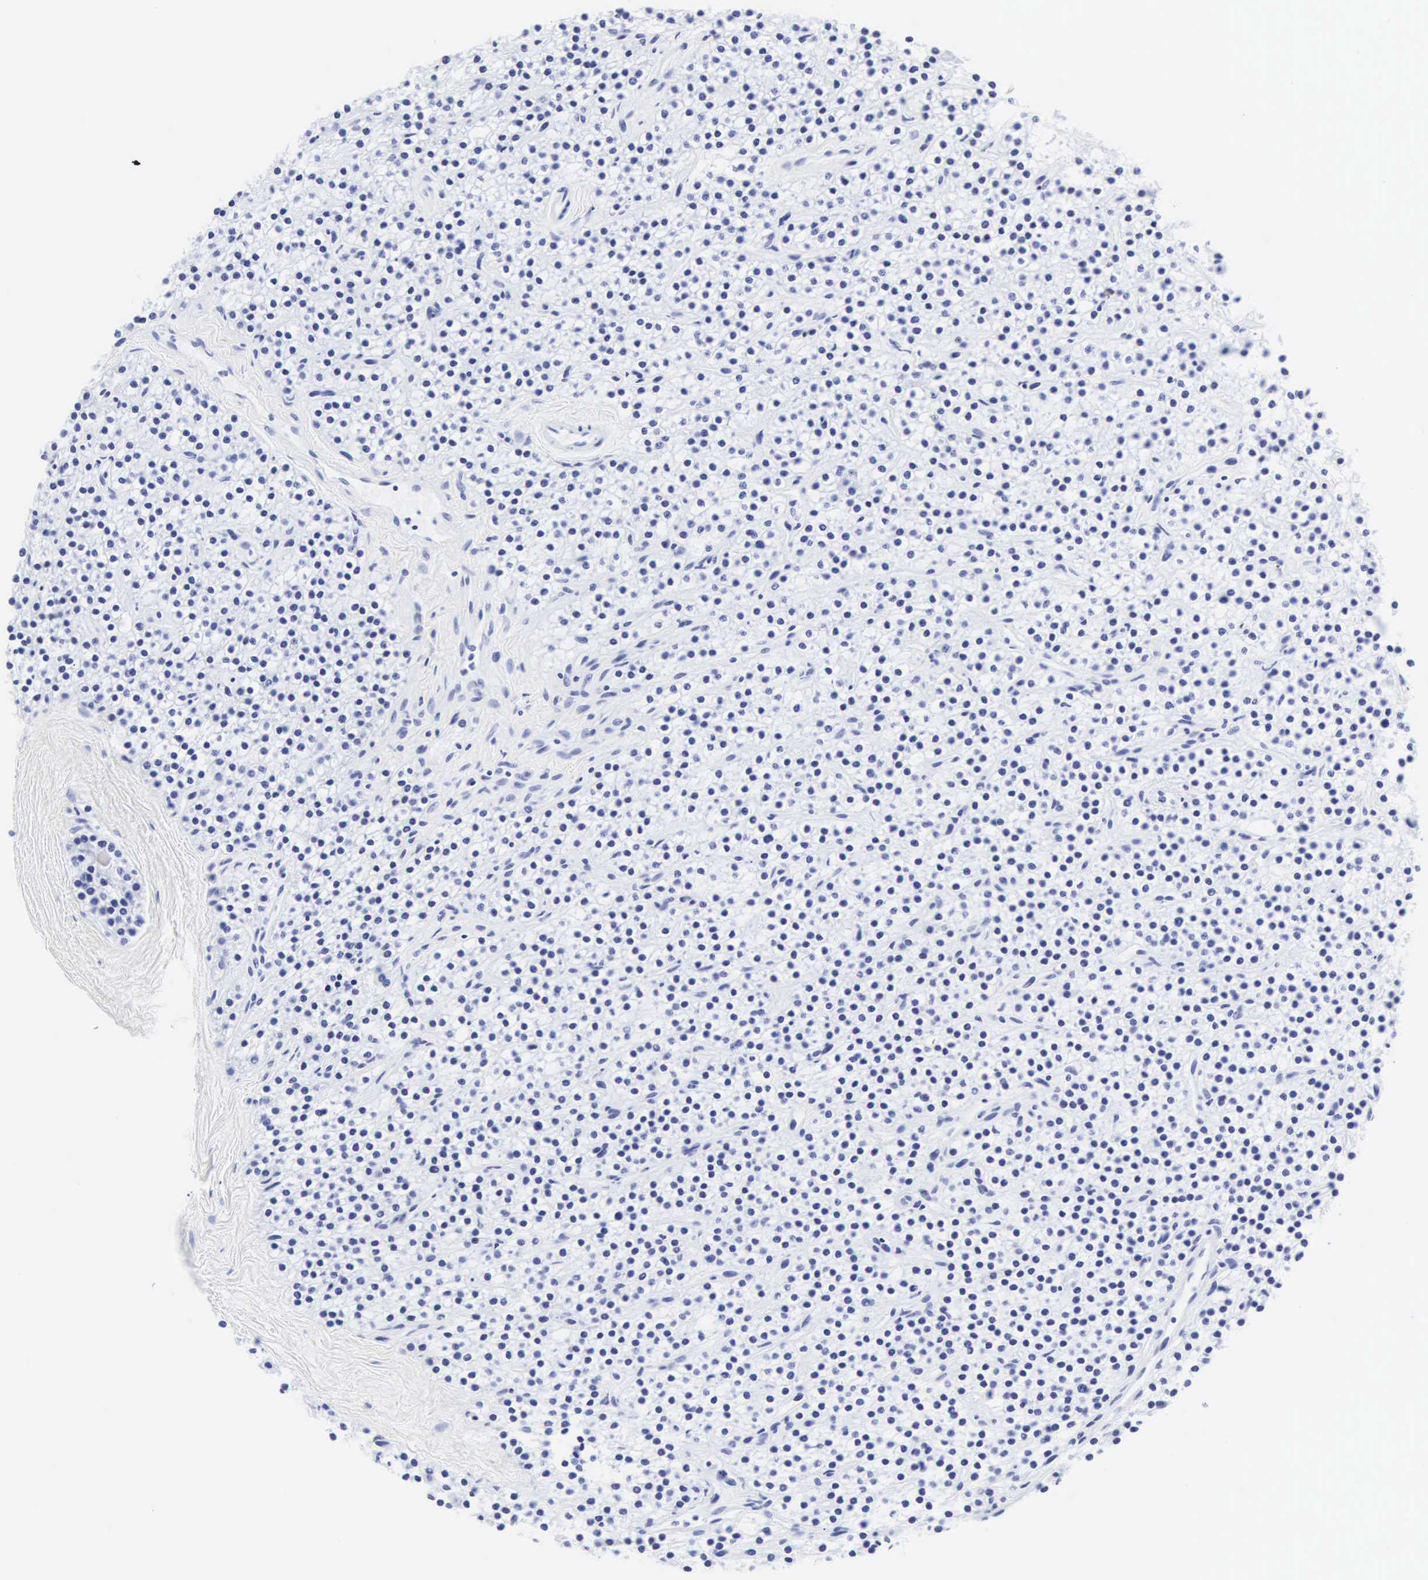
{"staining": {"intensity": "negative", "quantity": "none", "location": "none"}, "tissue": "parathyroid gland", "cell_type": "Glandular cells", "image_type": "normal", "snomed": [{"axis": "morphology", "description": "Normal tissue, NOS"}, {"axis": "topography", "description": "Parathyroid gland"}], "caption": "High power microscopy histopathology image of an IHC histopathology image of benign parathyroid gland, revealing no significant expression in glandular cells. The staining is performed using DAB (3,3'-diaminobenzidine) brown chromogen with nuclei counter-stained in using hematoxylin.", "gene": "CGB3", "patient": {"sex": "female", "age": 54}}